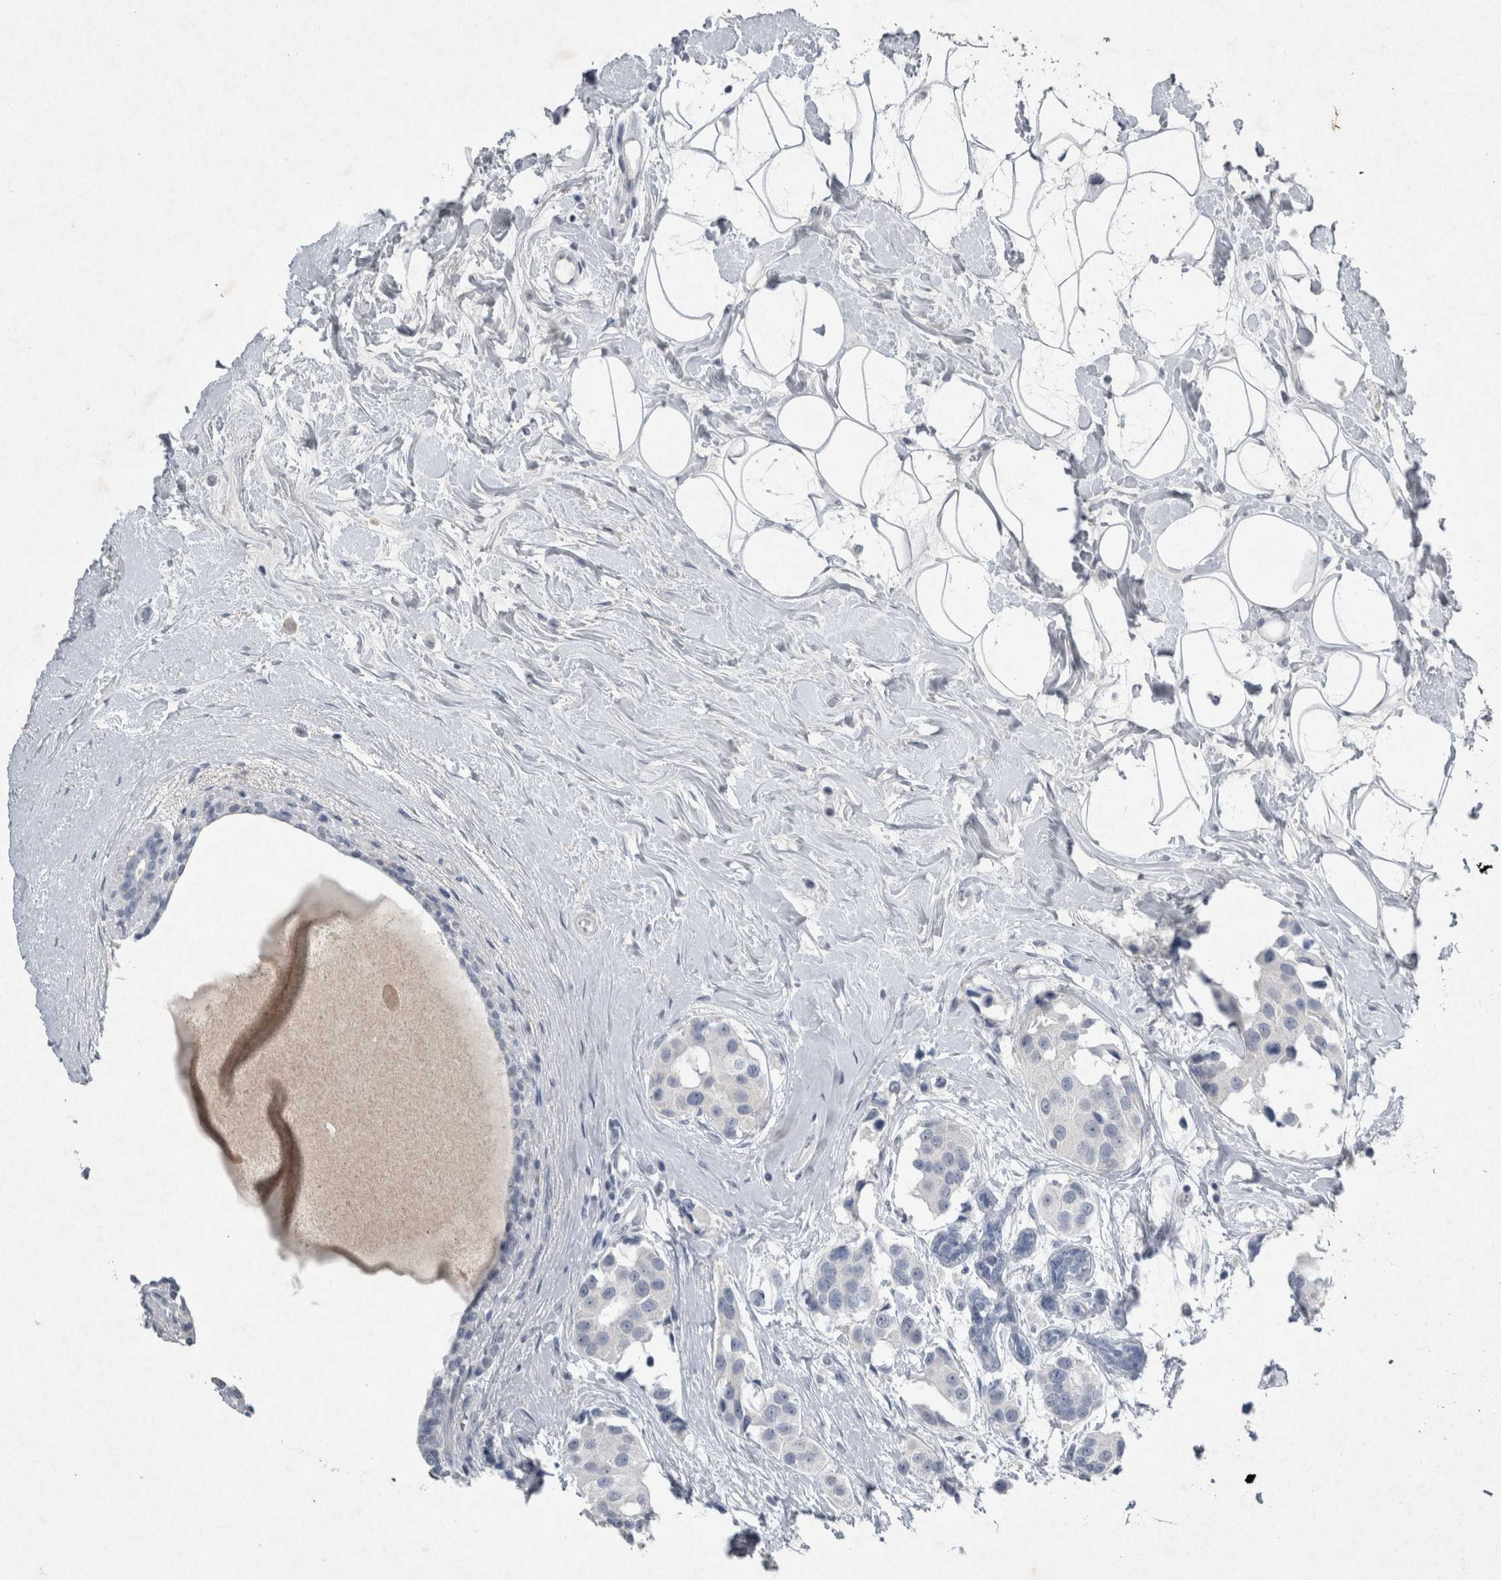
{"staining": {"intensity": "negative", "quantity": "none", "location": "none"}, "tissue": "breast cancer", "cell_type": "Tumor cells", "image_type": "cancer", "snomed": [{"axis": "morphology", "description": "Normal tissue, NOS"}, {"axis": "morphology", "description": "Duct carcinoma"}, {"axis": "topography", "description": "Breast"}], "caption": "High magnification brightfield microscopy of breast cancer (intraductal carcinoma) stained with DAB (3,3'-diaminobenzidine) (brown) and counterstained with hematoxylin (blue): tumor cells show no significant staining.", "gene": "PDX1", "patient": {"sex": "female", "age": 39}}